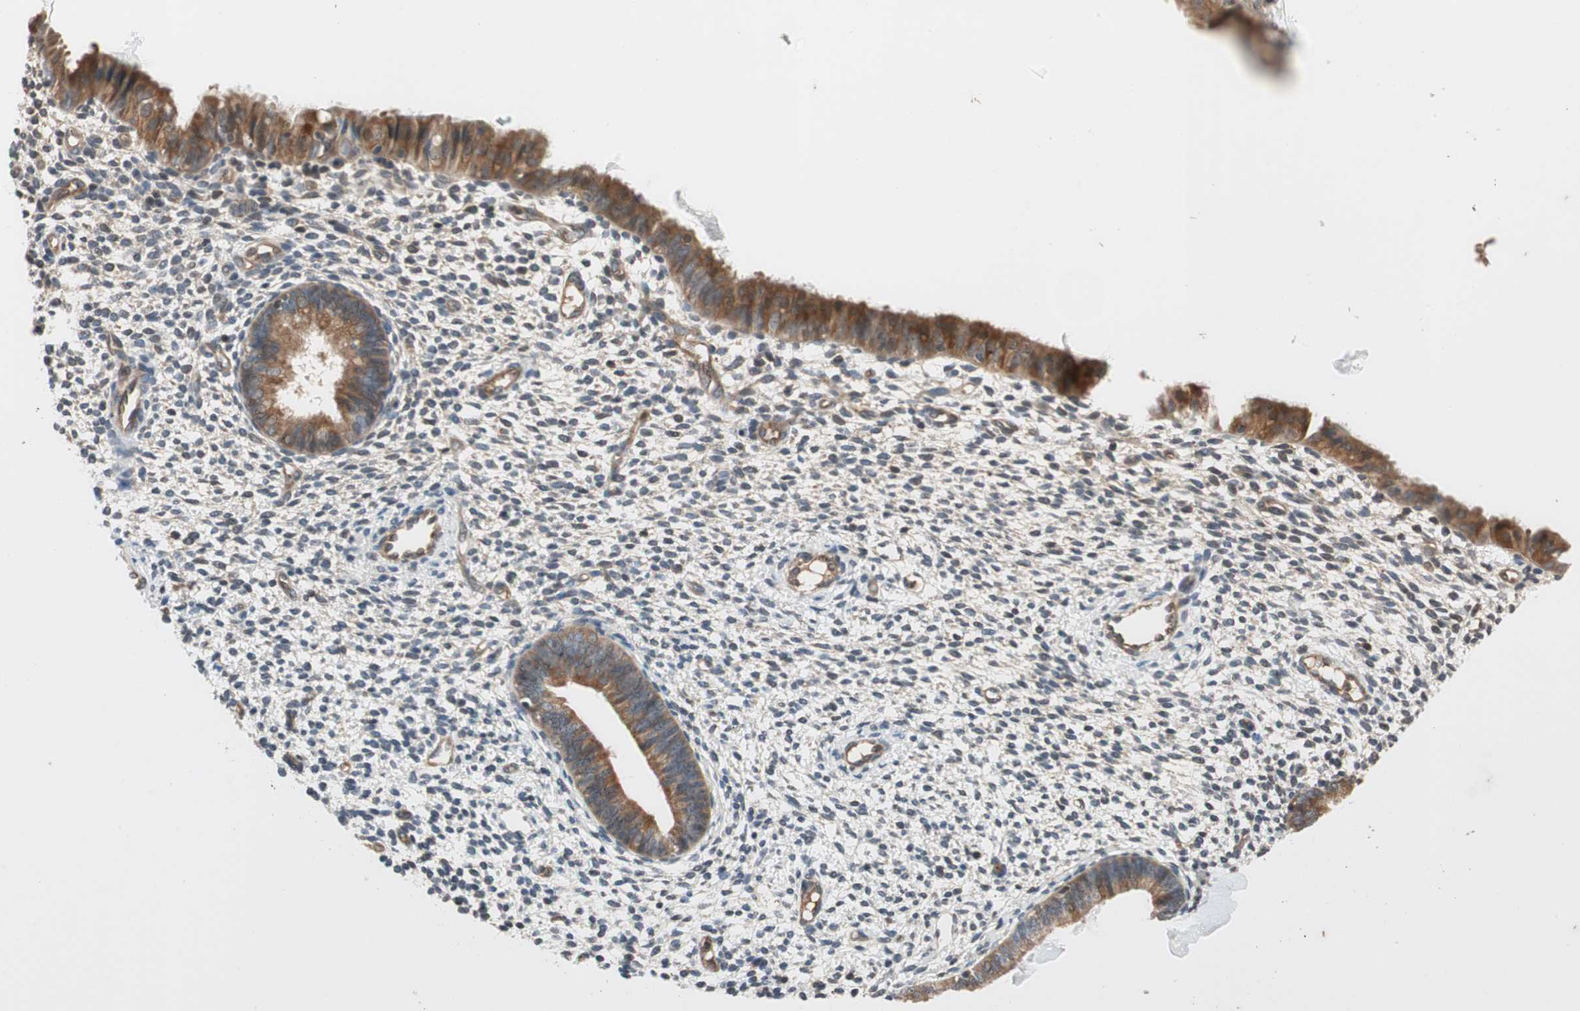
{"staining": {"intensity": "weak", "quantity": "<25%", "location": "cytoplasmic/membranous"}, "tissue": "endometrium", "cell_type": "Cells in endometrial stroma", "image_type": "normal", "snomed": [{"axis": "morphology", "description": "Normal tissue, NOS"}, {"axis": "topography", "description": "Endometrium"}], "caption": "The histopathology image displays no staining of cells in endometrial stroma in unremarkable endometrium. Nuclei are stained in blue.", "gene": "GCLM", "patient": {"sex": "female", "age": 61}}